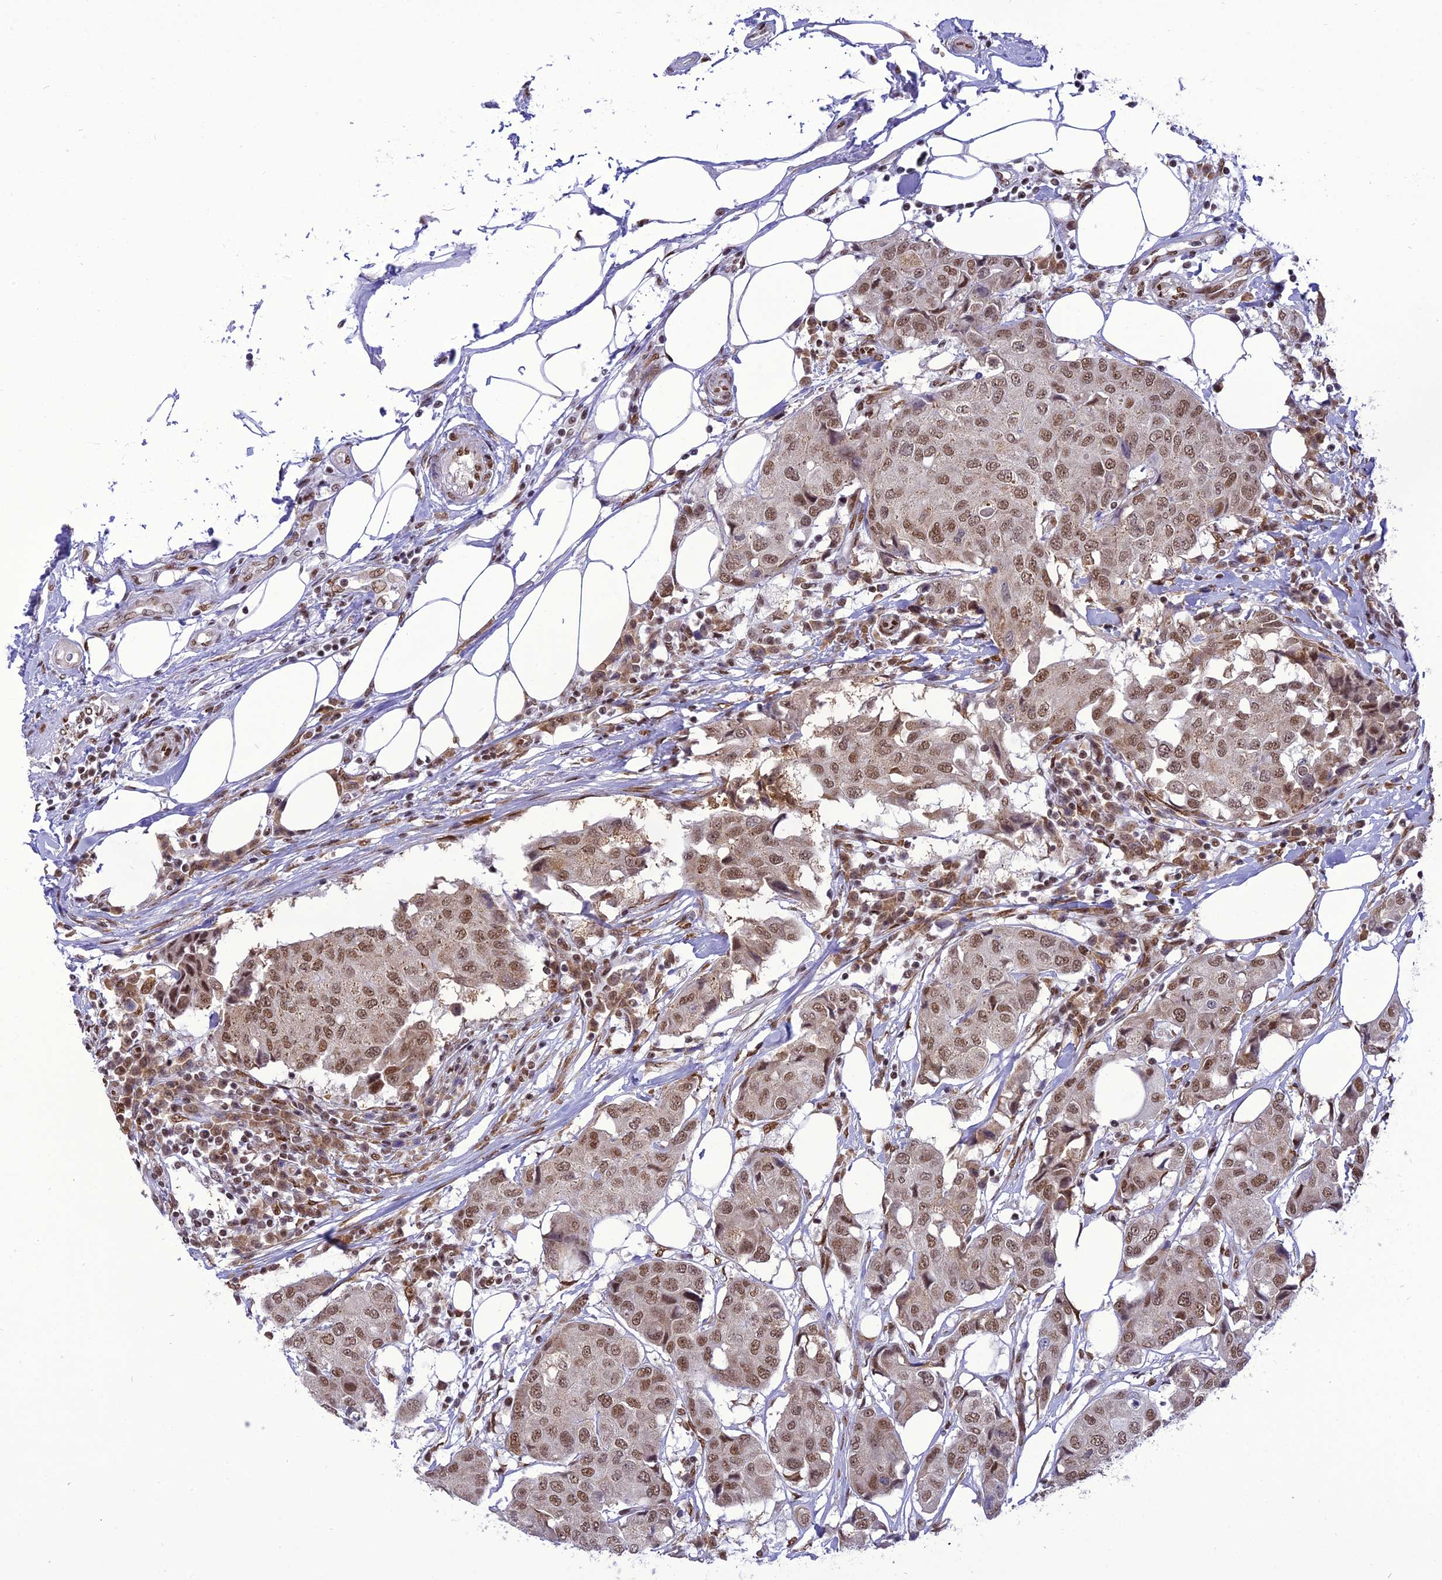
{"staining": {"intensity": "moderate", "quantity": ">75%", "location": "nuclear"}, "tissue": "breast cancer", "cell_type": "Tumor cells", "image_type": "cancer", "snomed": [{"axis": "morphology", "description": "Duct carcinoma"}, {"axis": "topography", "description": "Breast"}], "caption": "Immunohistochemistry staining of breast intraductal carcinoma, which displays medium levels of moderate nuclear staining in approximately >75% of tumor cells indicating moderate nuclear protein expression. The staining was performed using DAB (3,3'-diaminobenzidine) (brown) for protein detection and nuclei were counterstained in hematoxylin (blue).", "gene": "DDX1", "patient": {"sex": "female", "age": 80}}